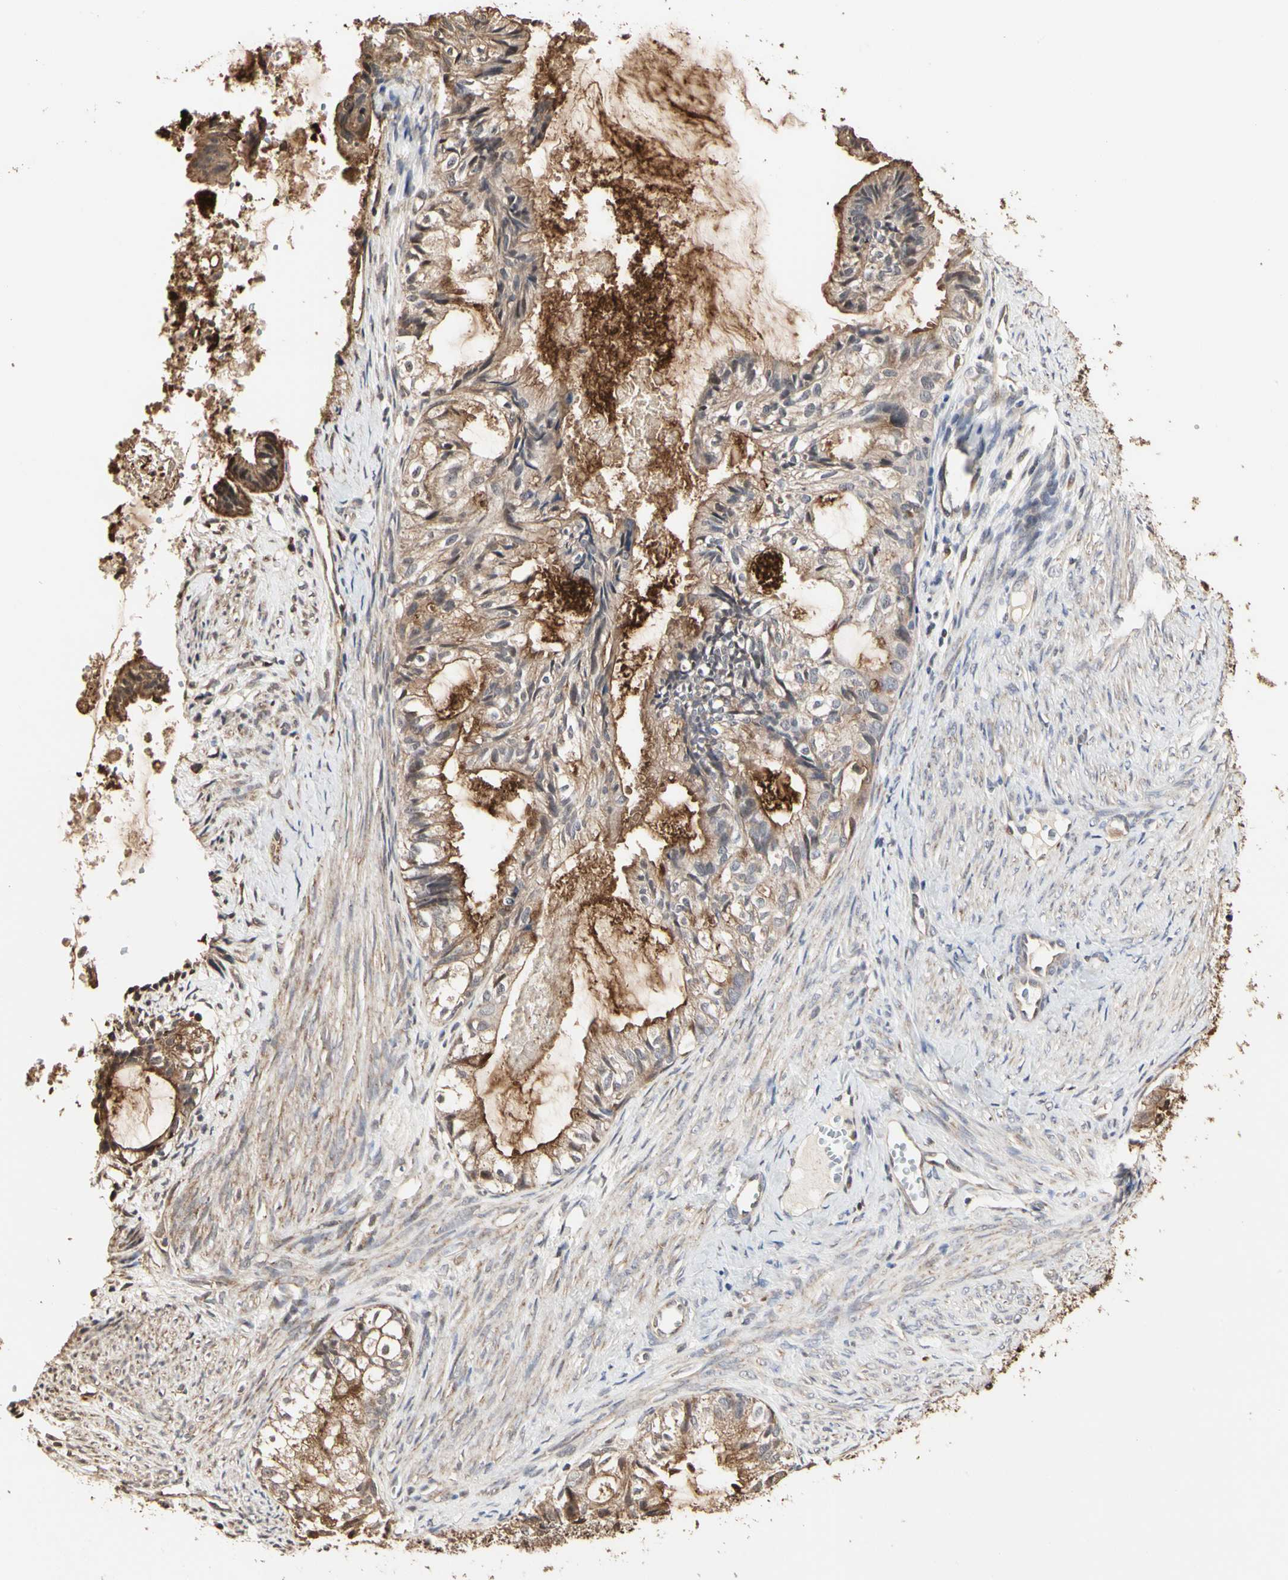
{"staining": {"intensity": "moderate", "quantity": ">75%", "location": "cytoplasmic/membranous"}, "tissue": "cervical cancer", "cell_type": "Tumor cells", "image_type": "cancer", "snomed": [{"axis": "morphology", "description": "Normal tissue, NOS"}, {"axis": "morphology", "description": "Adenocarcinoma, NOS"}, {"axis": "topography", "description": "Cervix"}, {"axis": "topography", "description": "Endometrium"}], "caption": "Protein expression analysis of human cervical cancer (adenocarcinoma) reveals moderate cytoplasmic/membranous staining in approximately >75% of tumor cells. (IHC, brightfield microscopy, high magnification).", "gene": "TAOK1", "patient": {"sex": "female", "age": 86}}